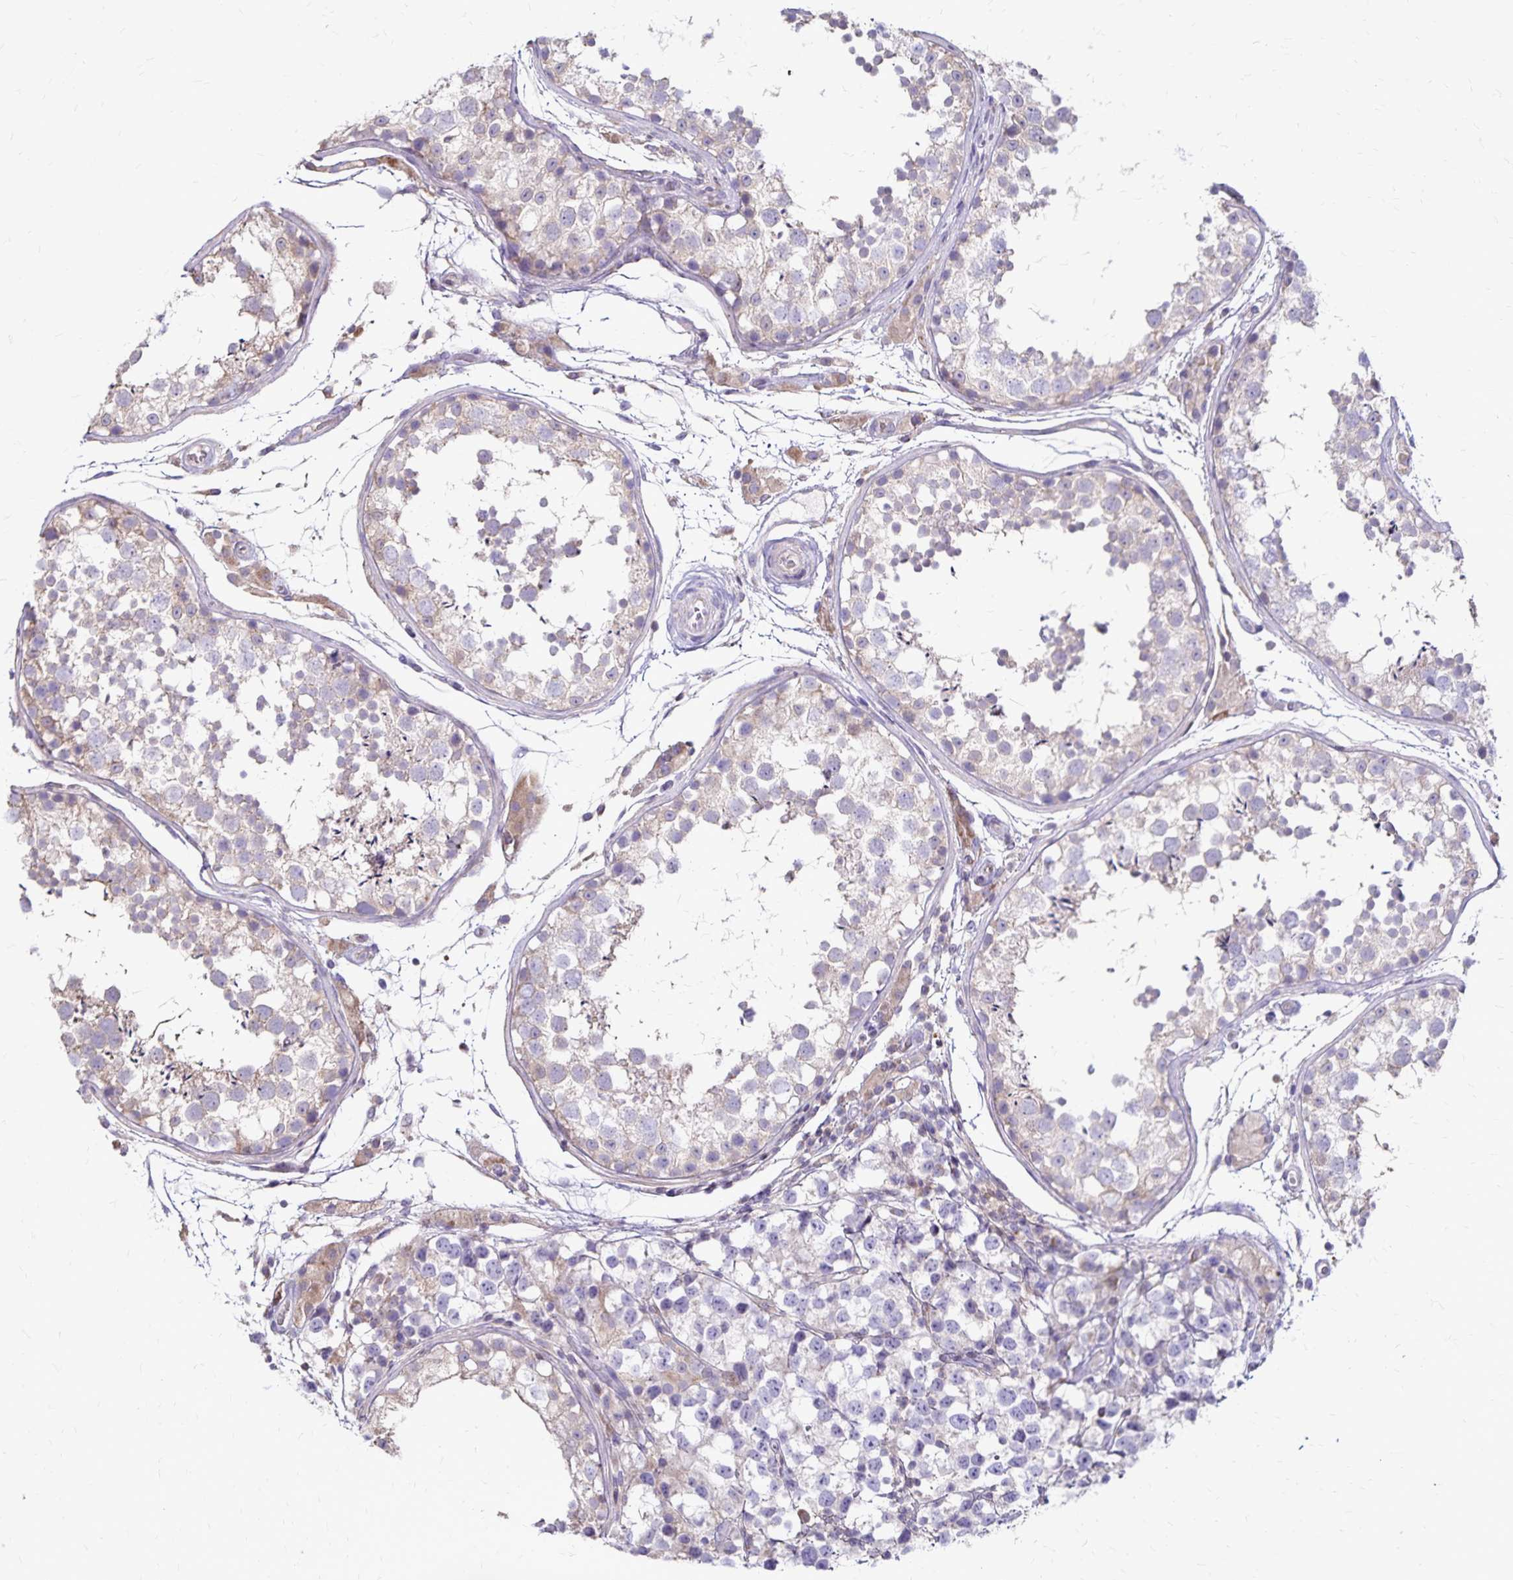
{"staining": {"intensity": "weak", "quantity": "<25%", "location": "cytoplasmic/membranous"}, "tissue": "testis", "cell_type": "Cells in seminiferous ducts", "image_type": "normal", "snomed": [{"axis": "morphology", "description": "Normal tissue, NOS"}, {"axis": "morphology", "description": "Seminoma, NOS"}, {"axis": "topography", "description": "Testis"}], "caption": "Cells in seminiferous ducts show no significant protein expression in benign testis.", "gene": "NAGPA", "patient": {"sex": "male", "age": 29}}